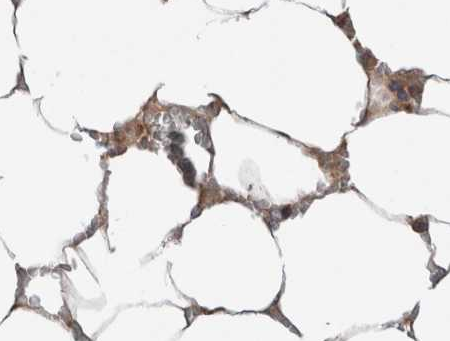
{"staining": {"intensity": "moderate", "quantity": "25%-75%", "location": "cytoplasmic/membranous"}, "tissue": "bone marrow", "cell_type": "Hematopoietic cells", "image_type": "normal", "snomed": [{"axis": "morphology", "description": "Normal tissue, NOS"}, {"axis": "topography", "description": "Bone marrow"}], "caption": "Brown immunohistochemical staining in unremarkable human bone marrow reveals moderate cytoplasmic/membranous staining in approximately 25%-75% of hematopoietic cells. (Brightfield microscopy of DAB IHC at high magnification).", "gene": "KIF21B", "patient": {"sex": "male", "age": 70}}